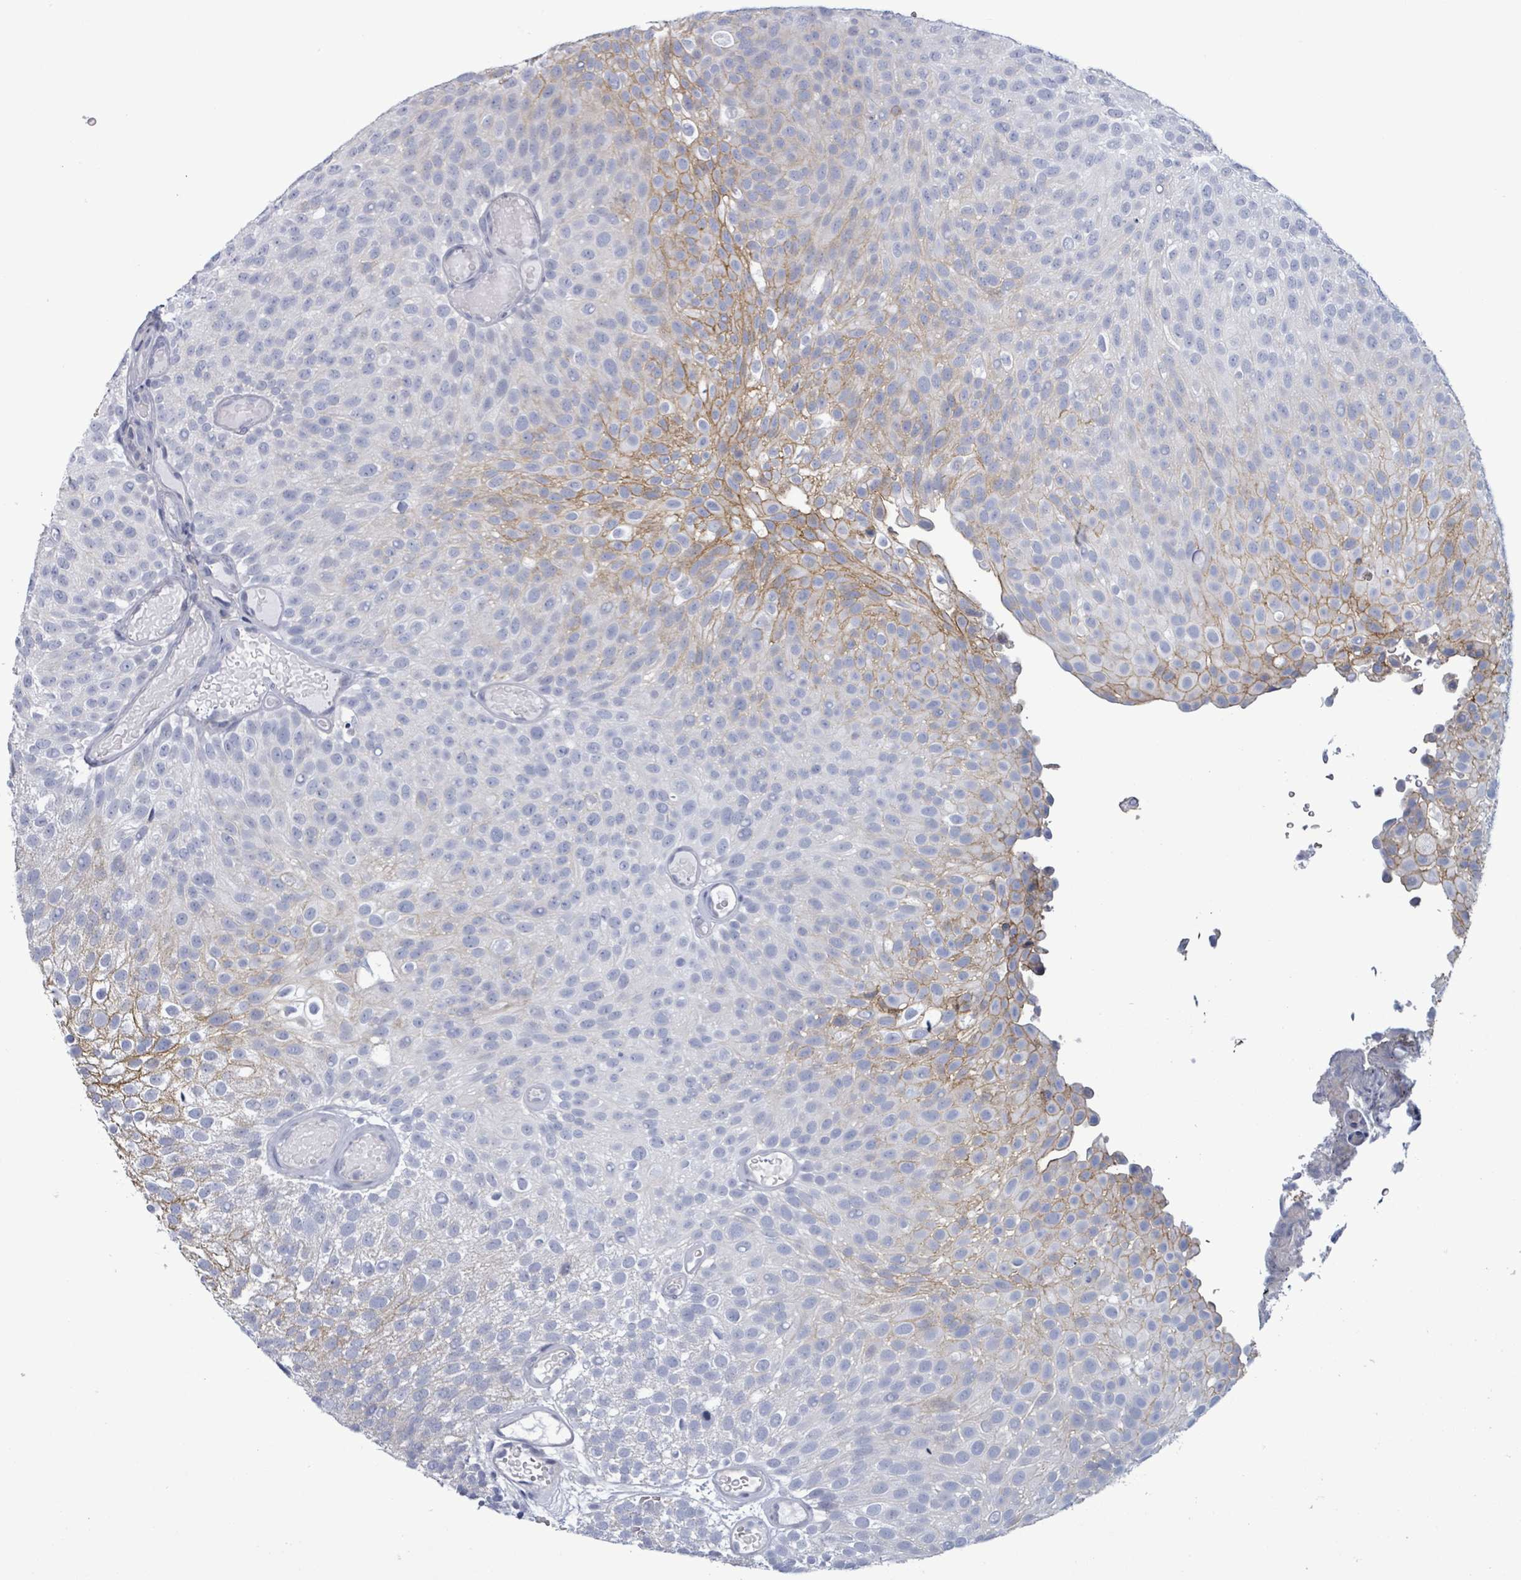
{"staining": {"intensity": "moderate", "quantity": "<25%", "location": "cytoplasmic/membranous"}, "tissue": "urothelial cancer", "cell_type": "Tumor cells", "image_type": "cancer", "snomed": [{"axis": "morphology", "description": "Urothelial carcinoma, Low grade"}, {"axis": "topography", "description": "Urinary bladder"}], "caption": "IHC staining of urothelial cancer, which reveals low levels of moderate cytoplasmic/membranous staining in about <25% of tumor cells indicating moderate cytoplasmic/membranous protein staining. The staining was performed using DAB (3,3'-diaminobenzidine) (brown) for protein detection and nuclei were counterstained in hematoxylin (blue).", "gene": "BSG", "patient": {"sex": "male", "age": 78}}